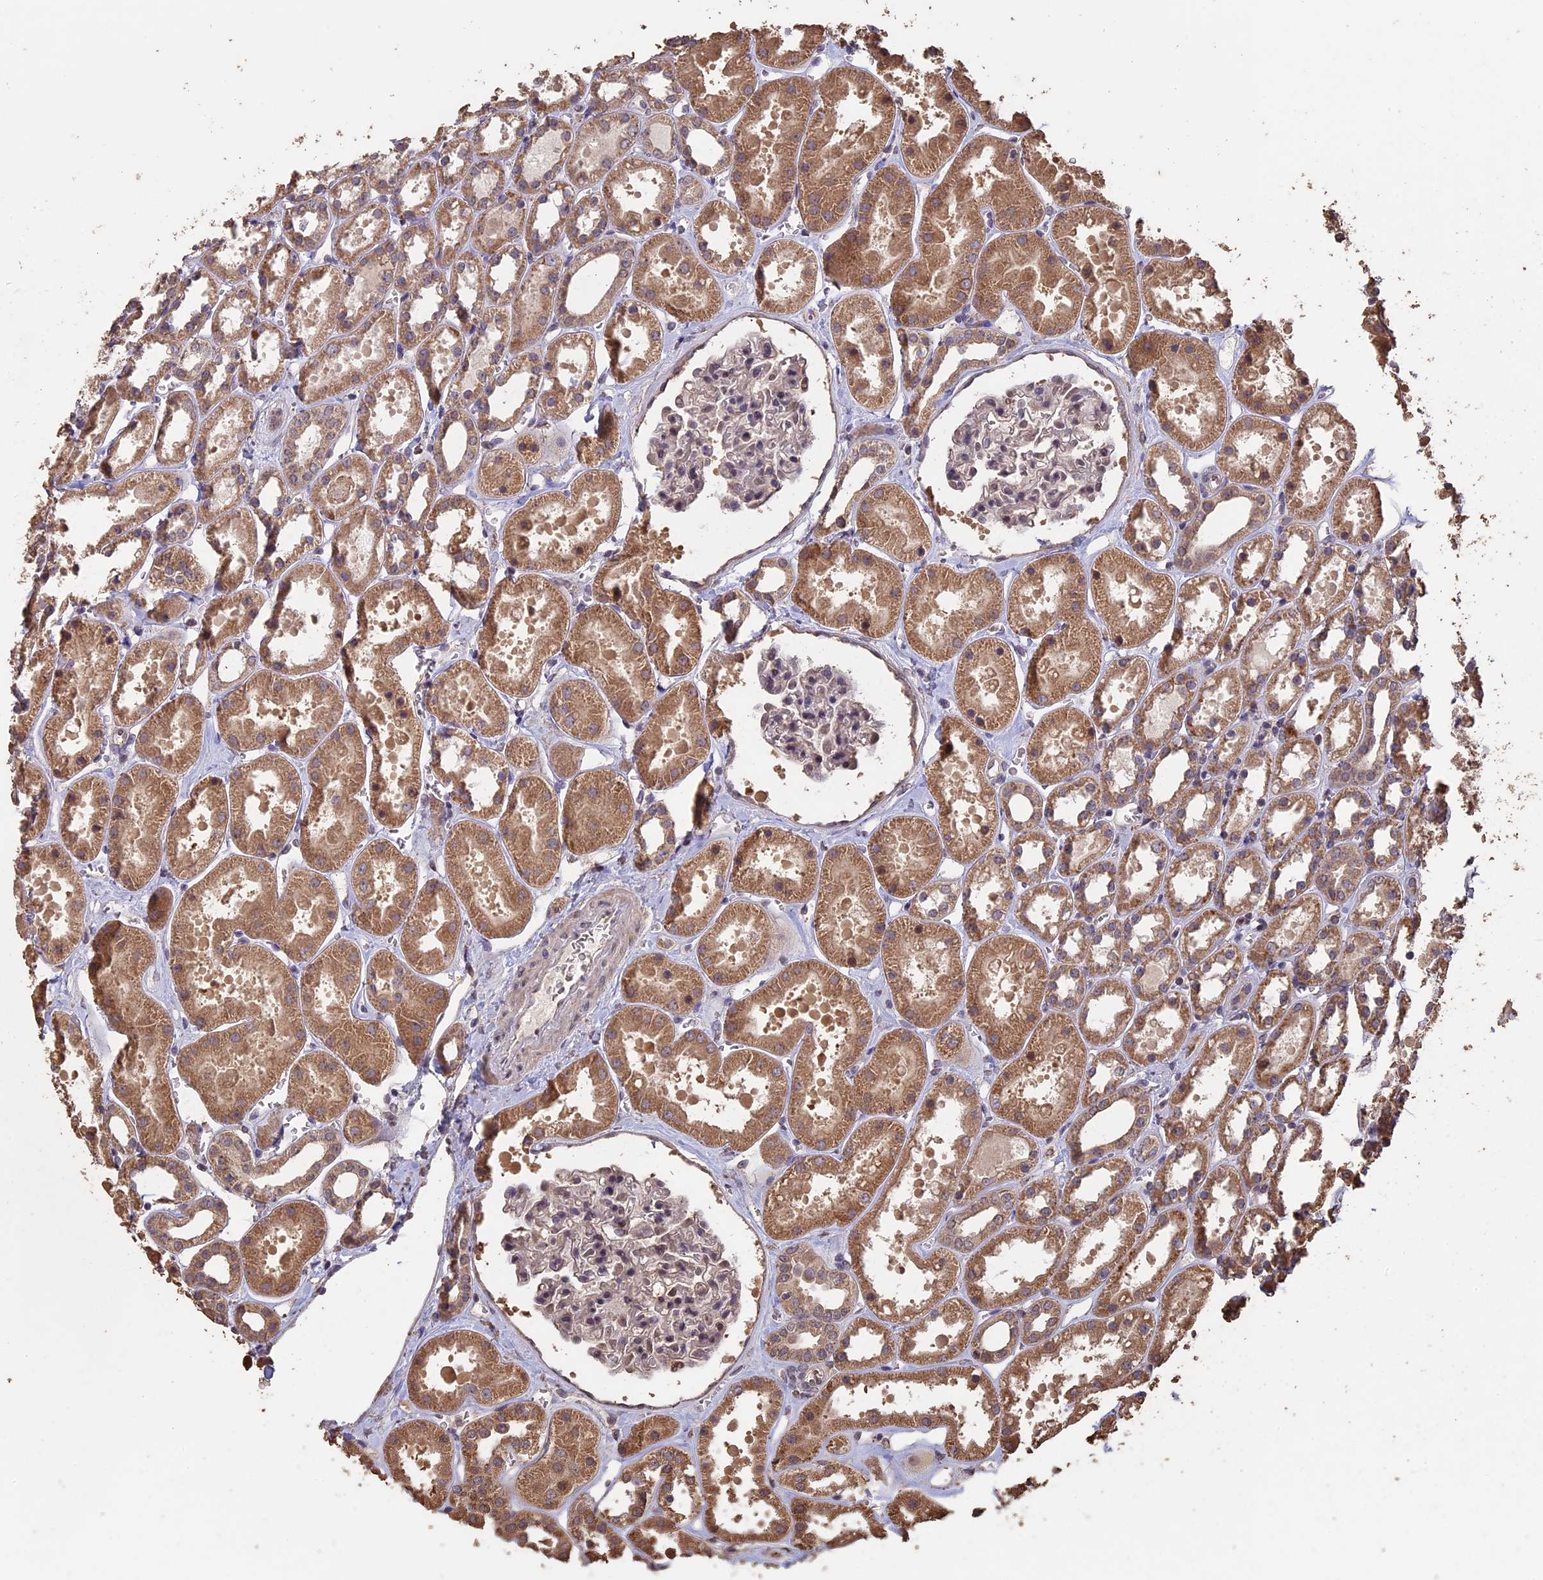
{"staining": {"intensity": "moderate", "quantity": "<25%", "location": "nuclear"}, "tissue": "kidney", "cell_type": "Cells in glomeruli", "image_type": "normal", "snomed": [{"axis": "morphology", "description": "Normal tissue, NOS"}, {"axis": "topography", "description": "Kidney"}], "caption": "Protein analysis of benign kidney demonstrates moderate nuclear staining in about <25% of cells in glomeruli.", "gene": "HUNK", "patient": {"sex": "female", "age": 41}}